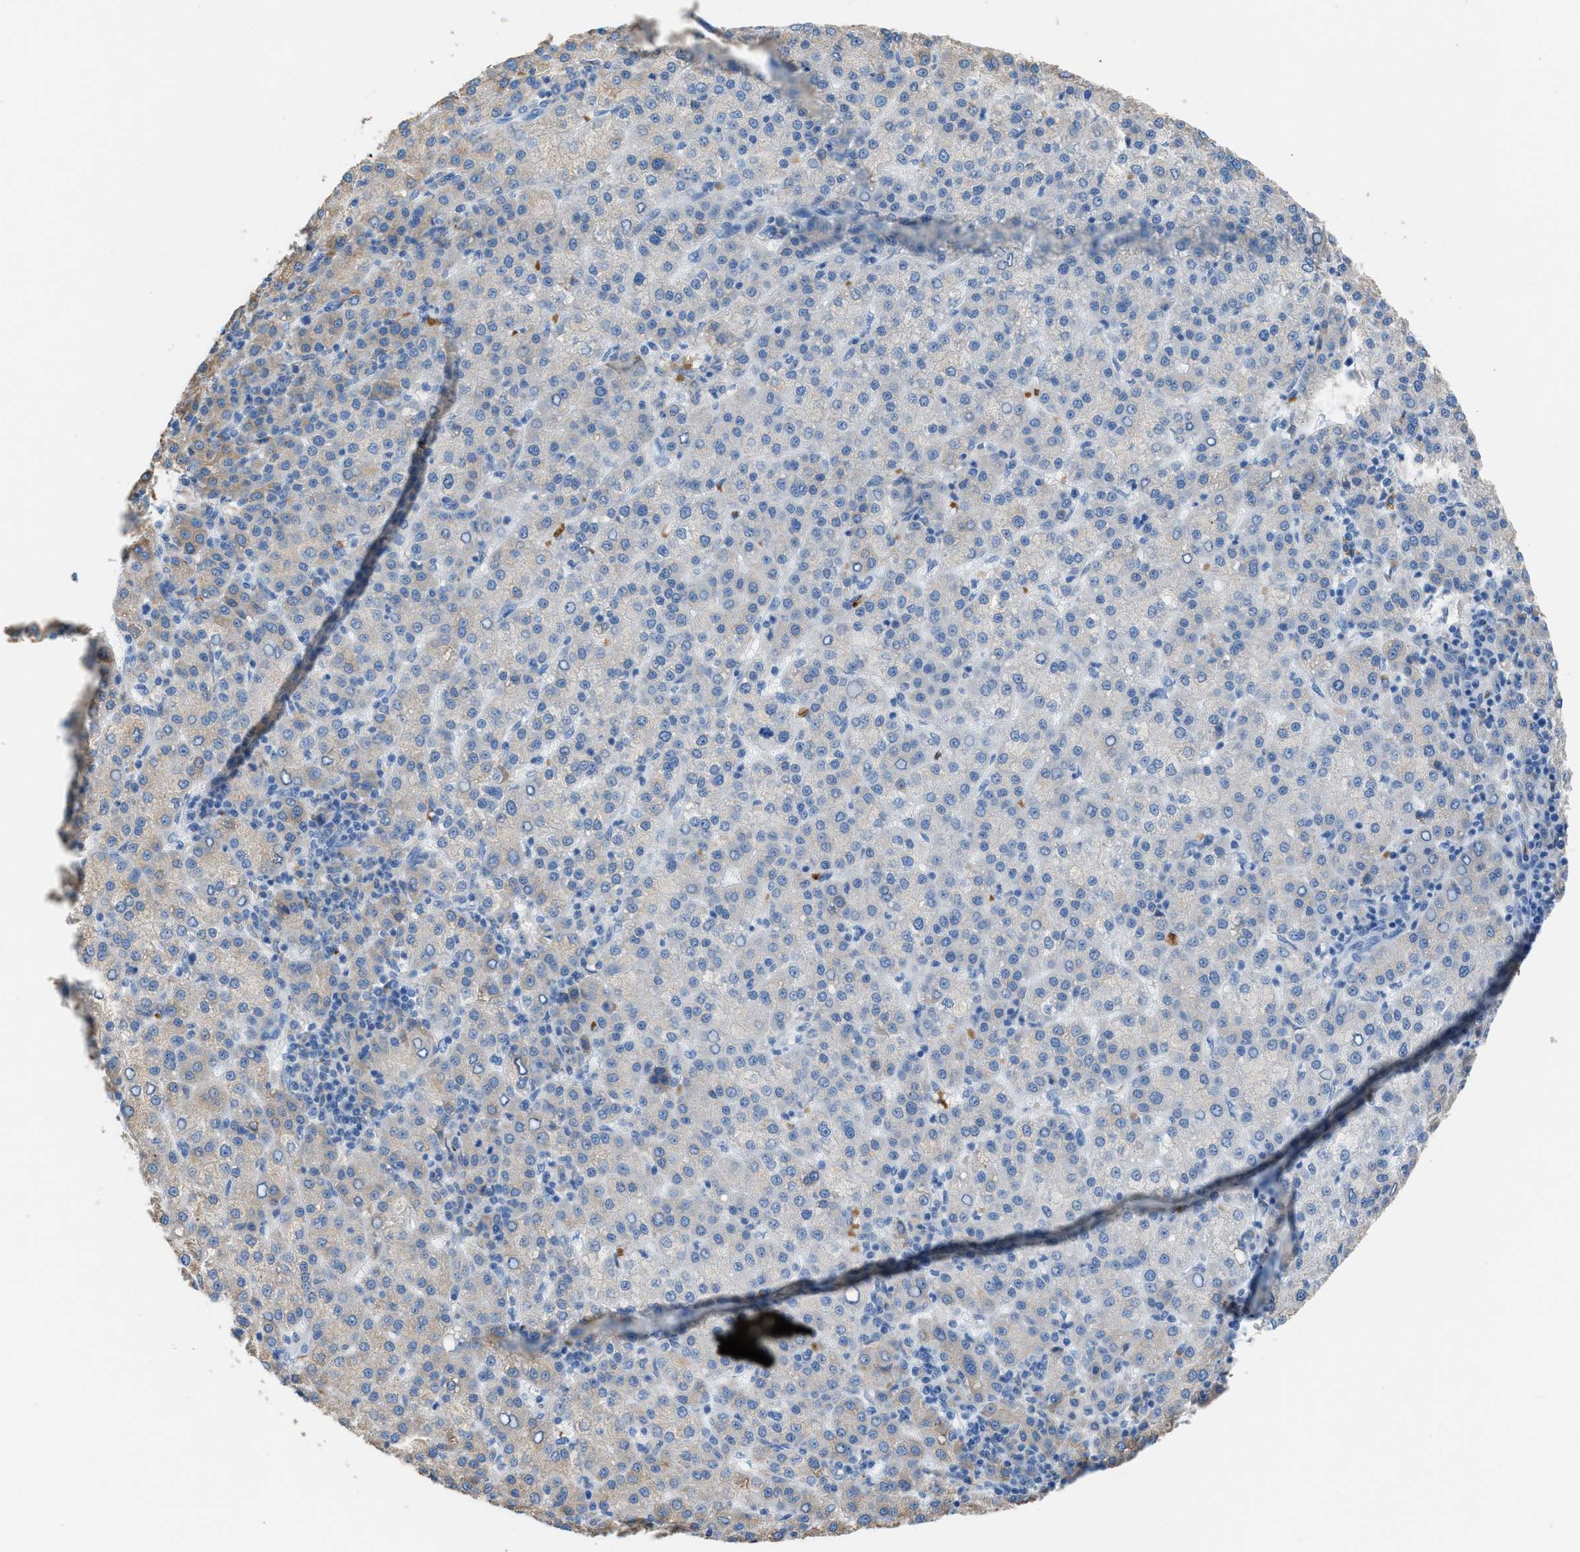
{"staining": {"intensity": "negative", "quantity": "none", "location": "none"}, "tissue": "liver cancer", "cell_type": "Tumor cells", "image_type": "cancer", "snomed": [{"axis": "morphology", "description": "Carcinoma, Hepatocellular, NOS"}, {"axis": "topography", "description": "Liver"}], "caption": "High magnification brightfield microscopy of liver cancer stained with DAB (brown) and counterstained with hematoxylin (blue): tumor cells show no significant staining.", "gene": "CA3", "patient": {"sex": "female", "age": 58}}